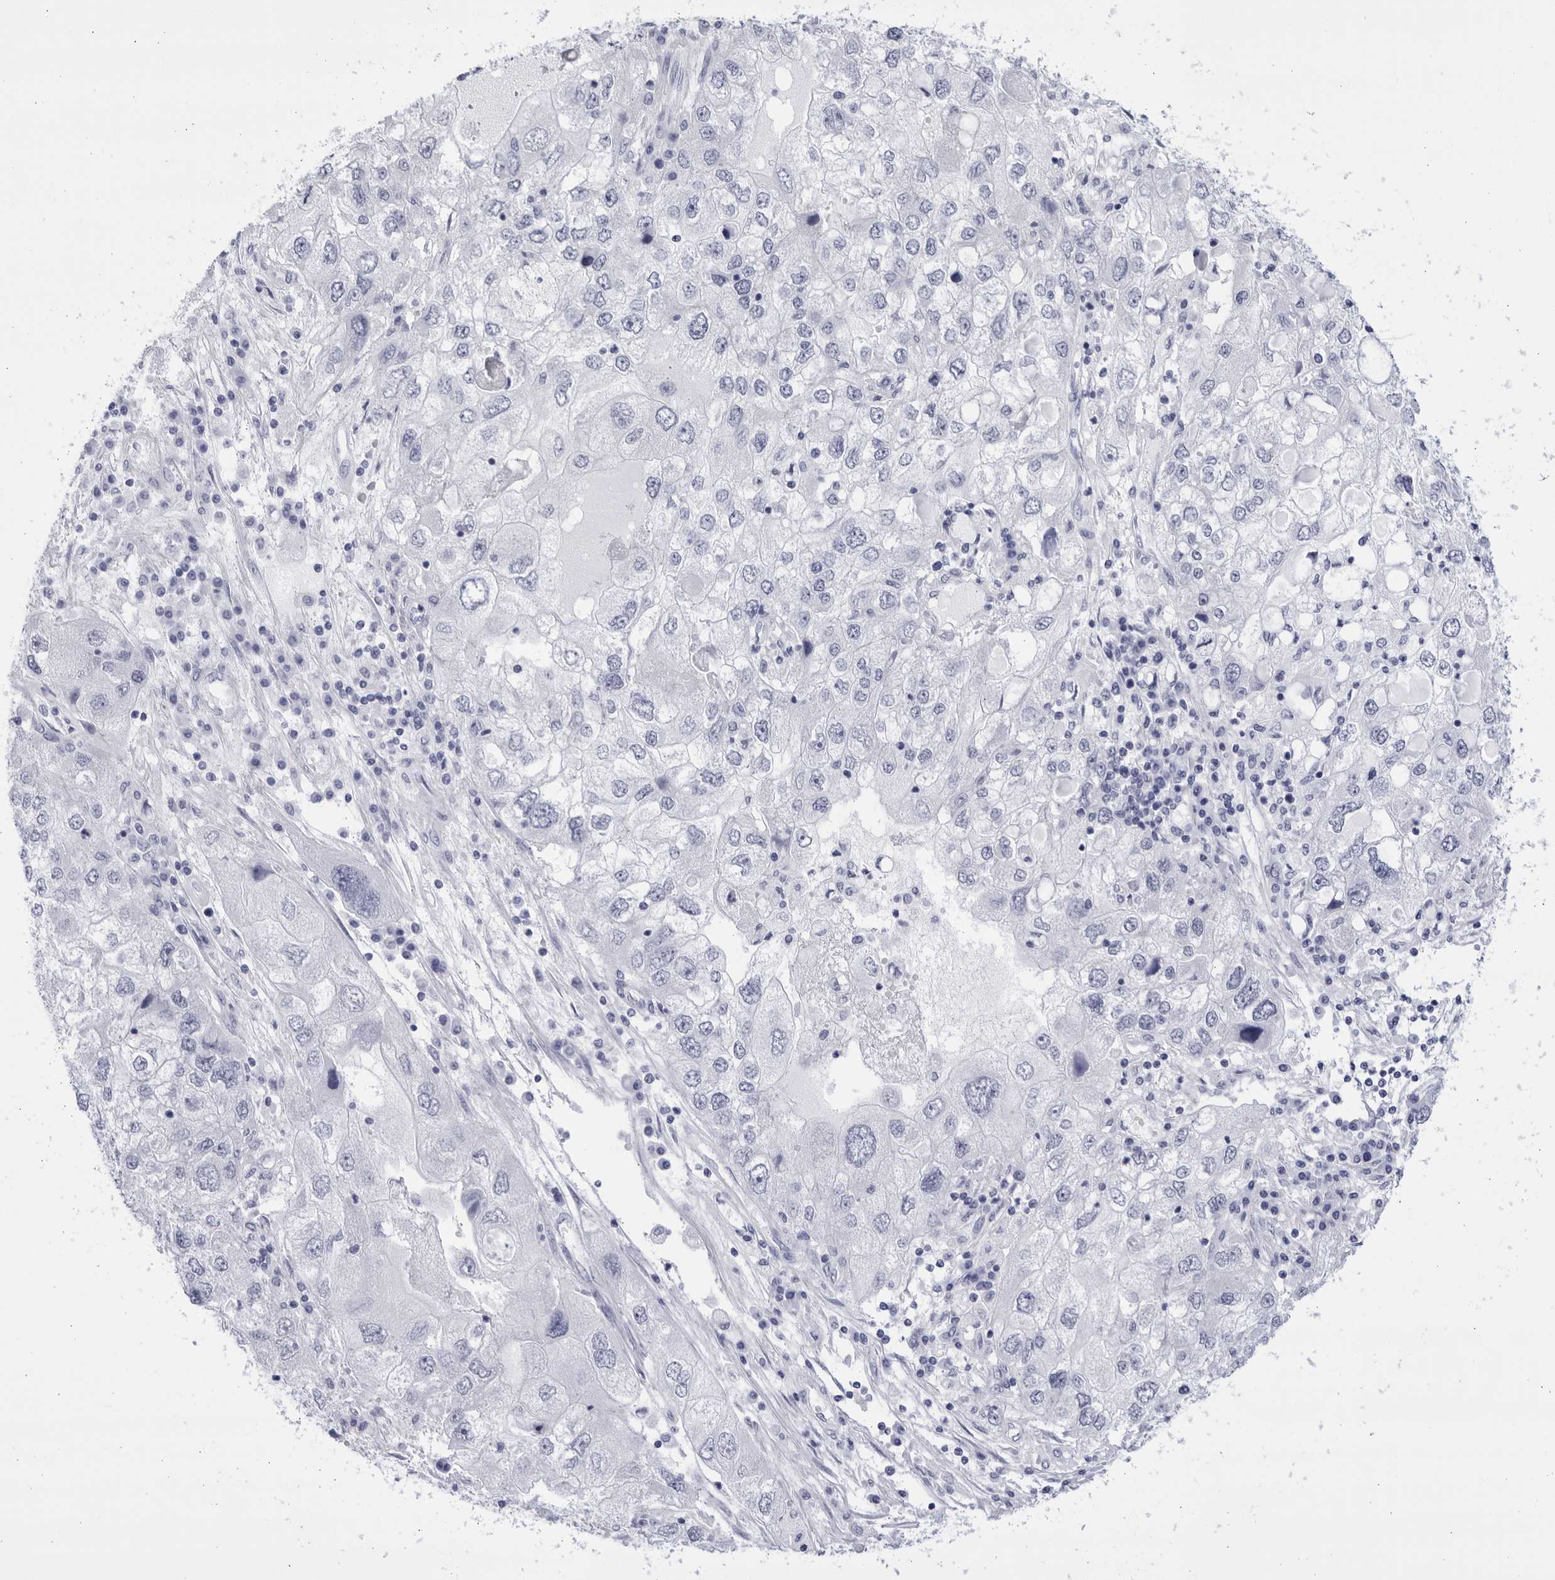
{"staining": {"intensity": "negative", "quantity": "none", "location": "none"}, "tissue": "endometrial cancer", "cell_type": "Tumor cells", "image_type": "cancer", "snomed": [{"axis": "morphology", "description": "Adenocarcinoma, NOS"}, {"axis": "topography", "description": "Endometrium"}], "caption": "There is no significant expression in tumor cells of endometrial cancer (adenocarcinoma). The staining was performed using DAB (3,3'-diaminobenzidine) to visualize the protein expression in brown, while the nuclei were stained in blue with hematoxylin (Magnification: 20x).", "gene": "CCDC181", "patient": {"sex": "female", "age": 49}}